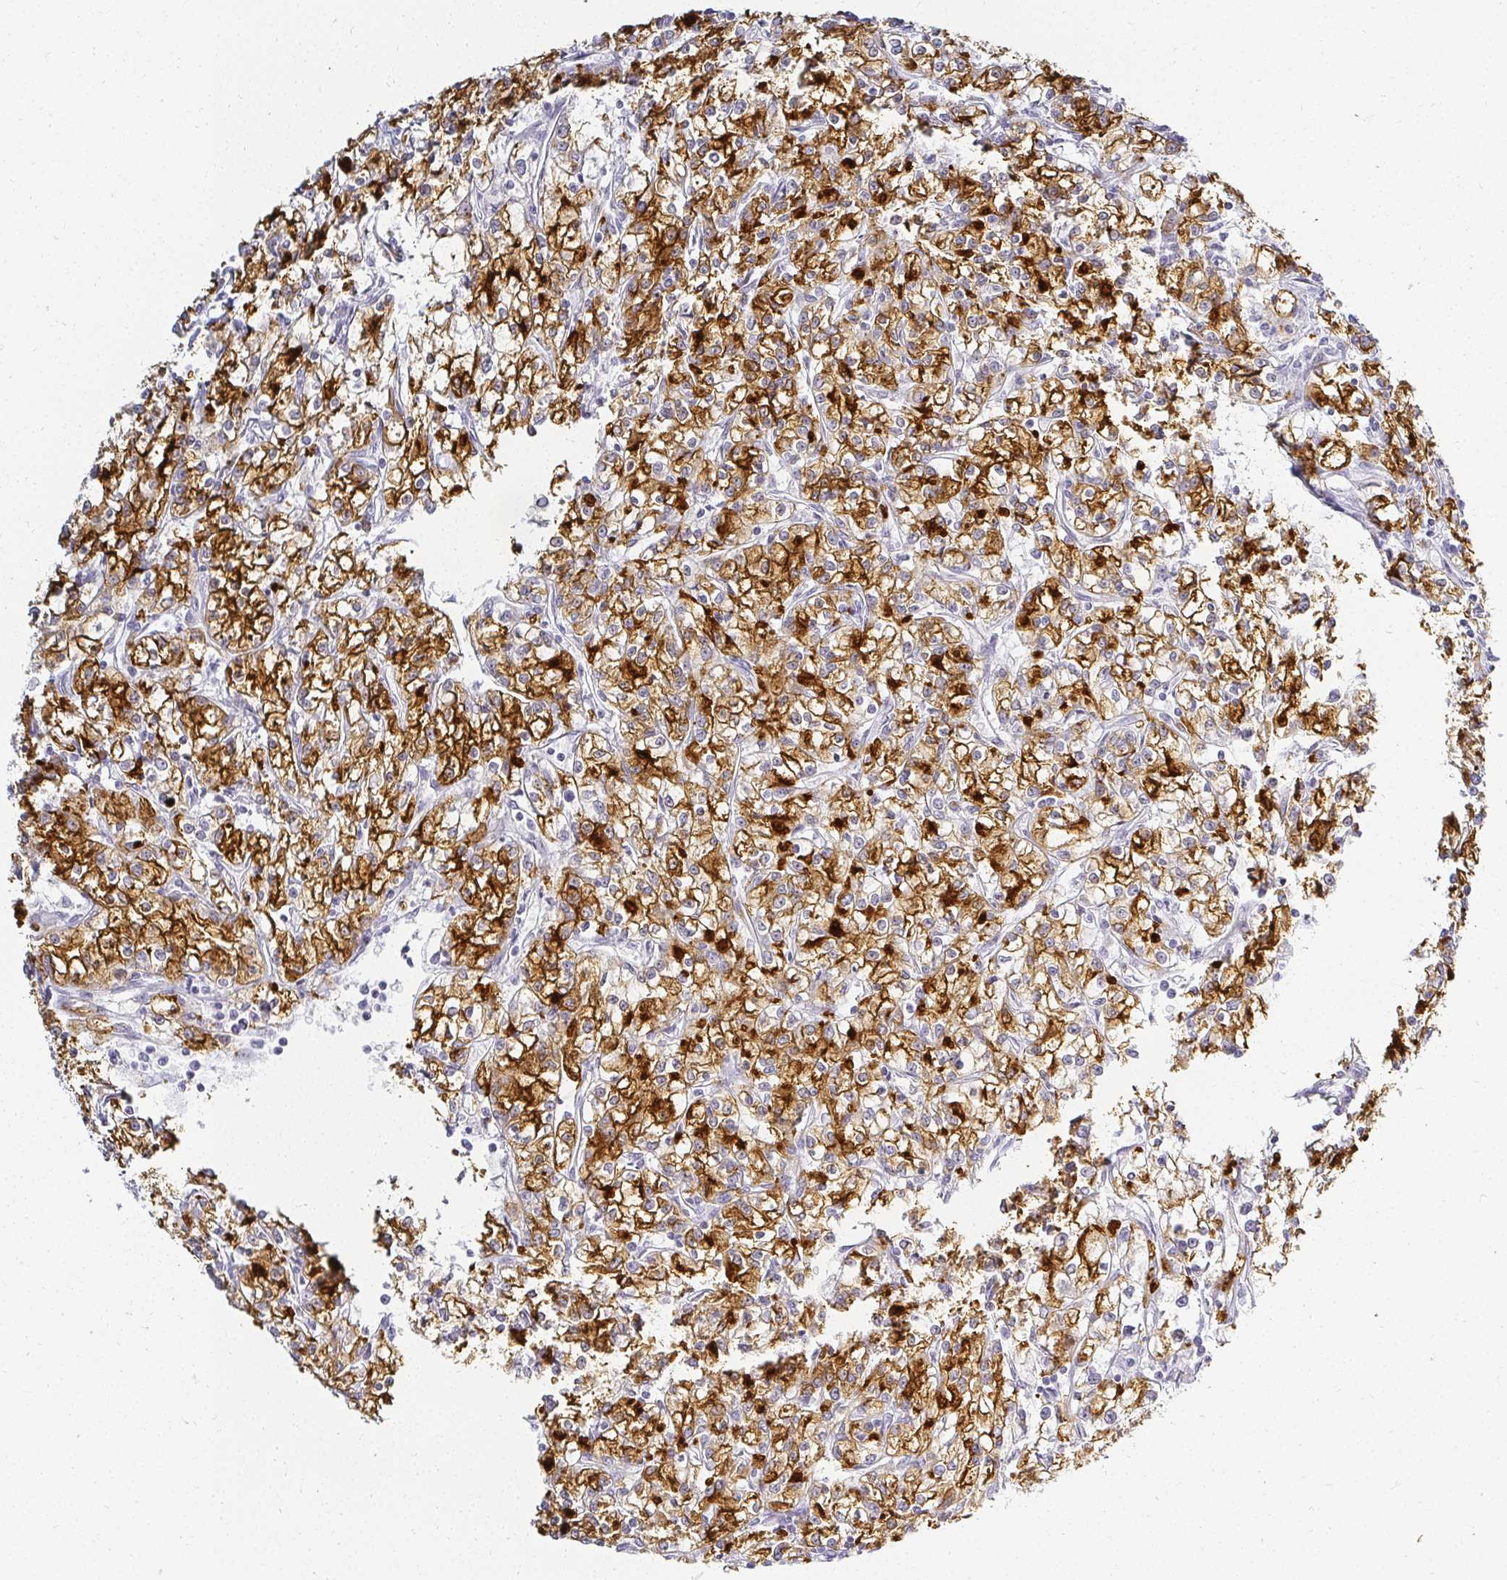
{"staining": {"intensity": "strong", "quantity": ">75%", "location": "cytoplasmic/membranous"}, "tissue": "renal cancer", "cell_type": "Tumor cells", "image_type": "cancer", "snomed": [{"axis": "morphology", "description": "Adenocarcinoma, NOS"}, {"axis": "topography", "description": "Kidney"}], "caption": "Immunohistochemistry (IHC) (DAB) staining of renal adenocarcinoma exhibits strong cytoplasmic/membranous protein expression in about >75% of tumor cells. (IHC, brightfield microscopy, high magnification).", "gene": "ACAN", "patient": {"sex": "female", "age": 59}}